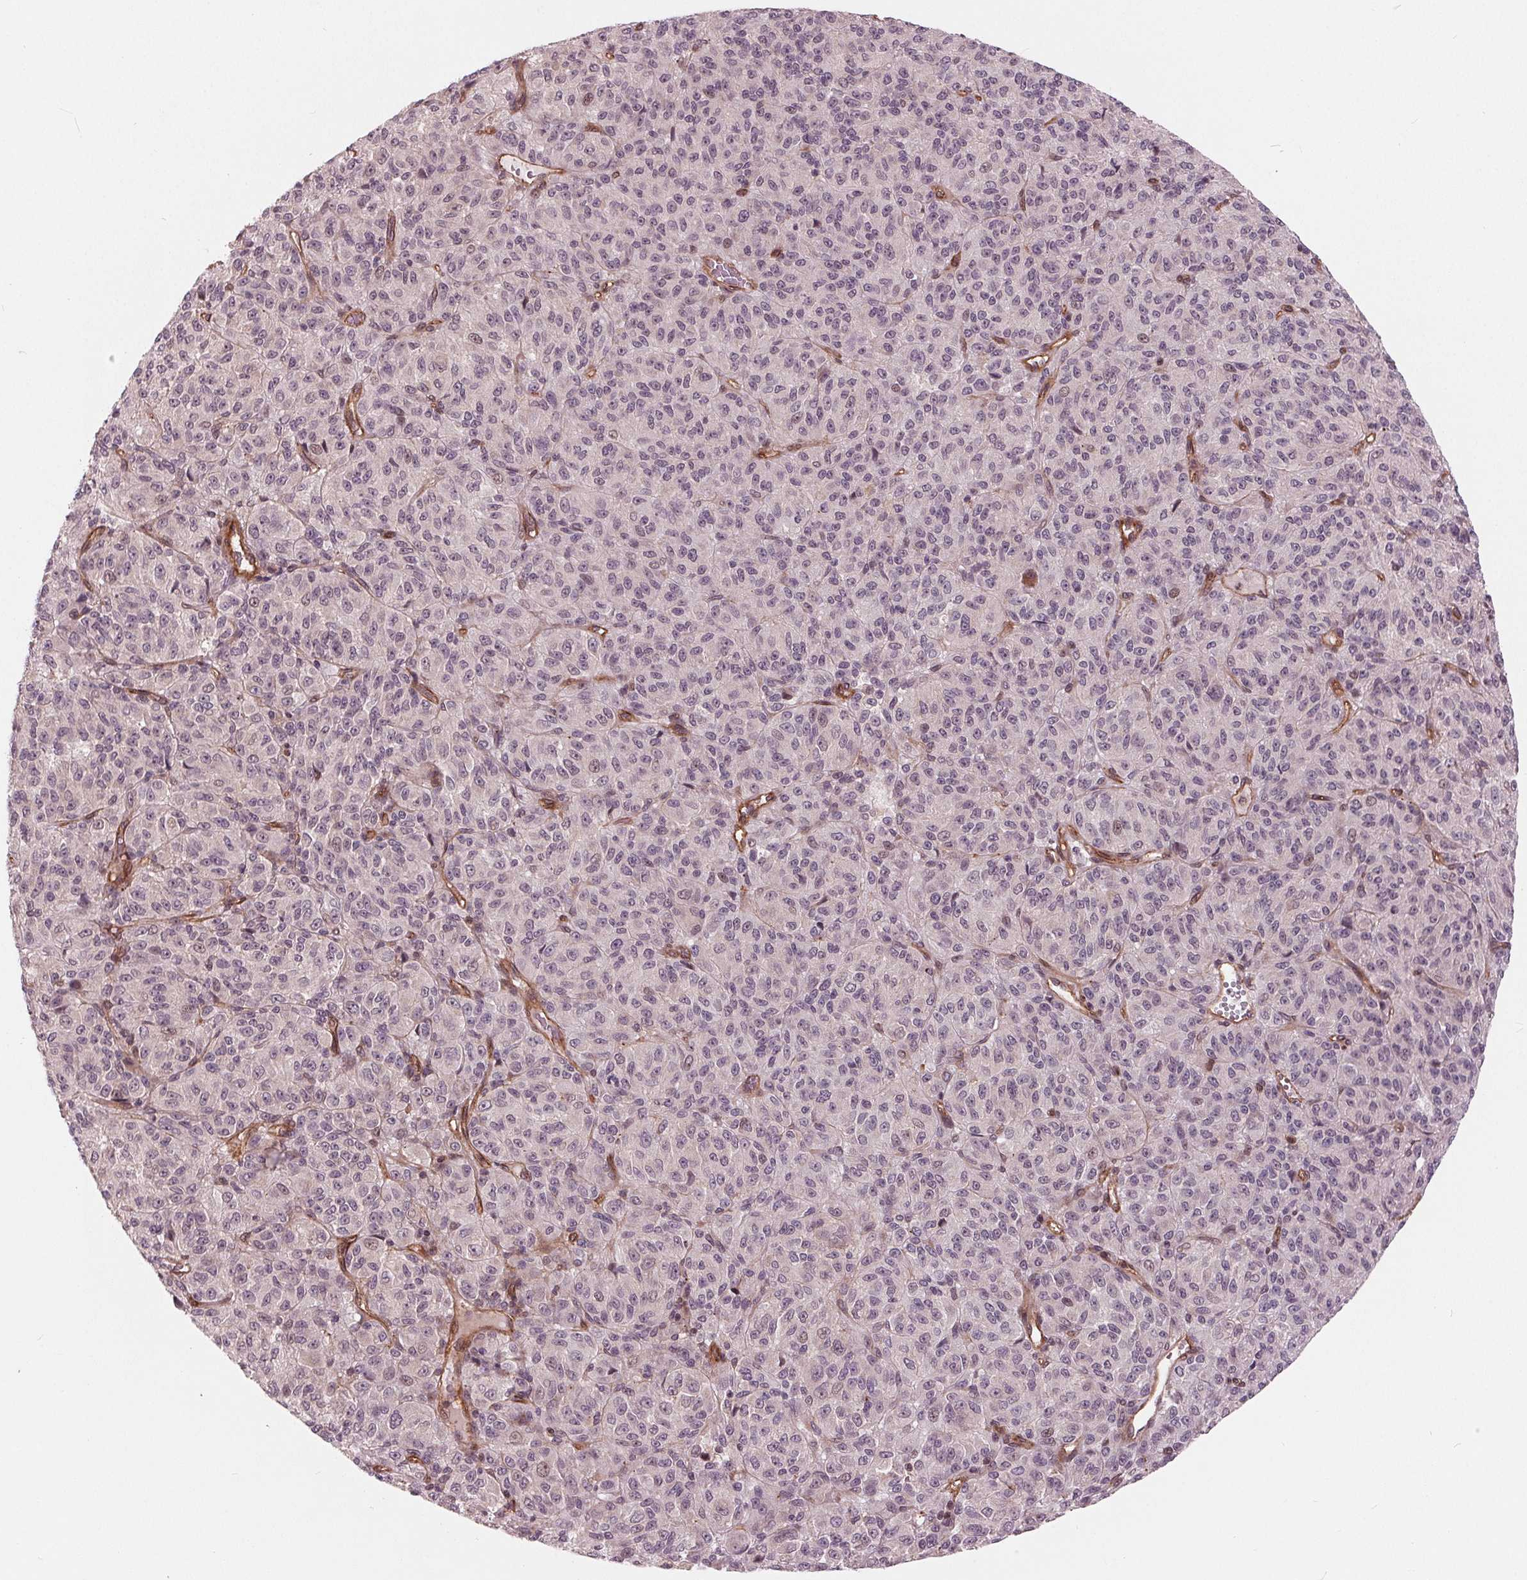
{"staining": {"intensity": "moderate", "quantity": "<25%", "location": "nuclear"}, "tissue": "melanoma", "cell_type": "Tumor cells", "image_type": "cancer", "snomed": [{"axis": "morphology", "description": "Malignant melanoma, Metastatic site"}, {"axis": "topography", "description": "Brain"}], "caption": "Malignant melanoma (metastatic site) was stained to show a protein in brown. There is low levels of moderate nuclear expression in about <25% of tumor cells.", "gene": "TXNIP", "patient": {"sex": "female", "age": 56}}